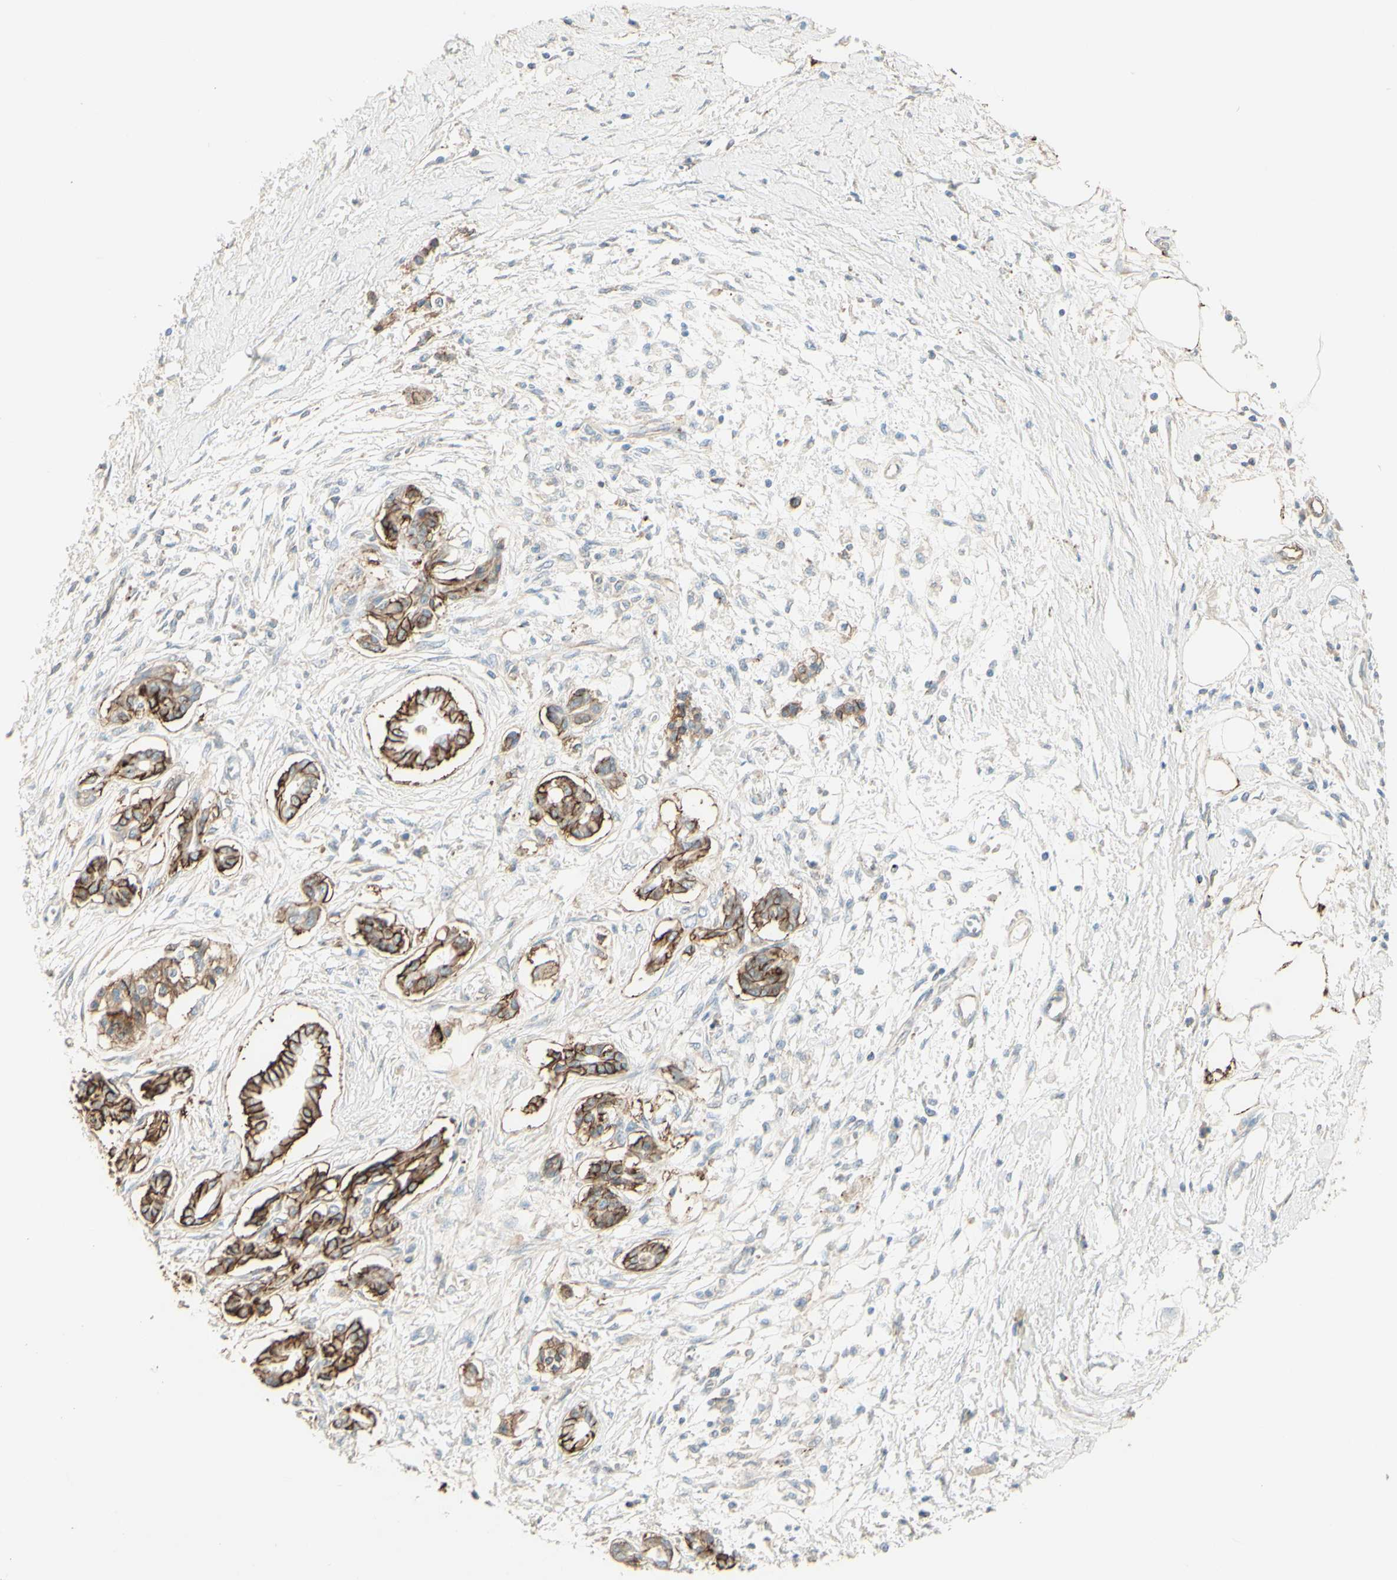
{"staining": {"intensity": "strong", "quantity": ">75%", "location": "cytoplasmic/membranous"}, "tissue": "pancreatic cancer", "cell_type": "Tumor cells", "image_type": "cancer", "snomed": [{"axis": "morphology", "description": "Adenocarcinoma, NOS"}, {"axis": "topography", "description": "Pancreas"}], "caption": "Immunohistochemistry (IHC) histopathology image of neoplastic tissue: pancreatic cancer stained using IHC demonstrates high levels of strong protein expression localized specifically in the cytoplasmic/membranous of tumor cells, appearing as a cytoplasmic/membranous brown color.", "gene": "RNF149", "patient": {"sex": "male", "age": 56}}